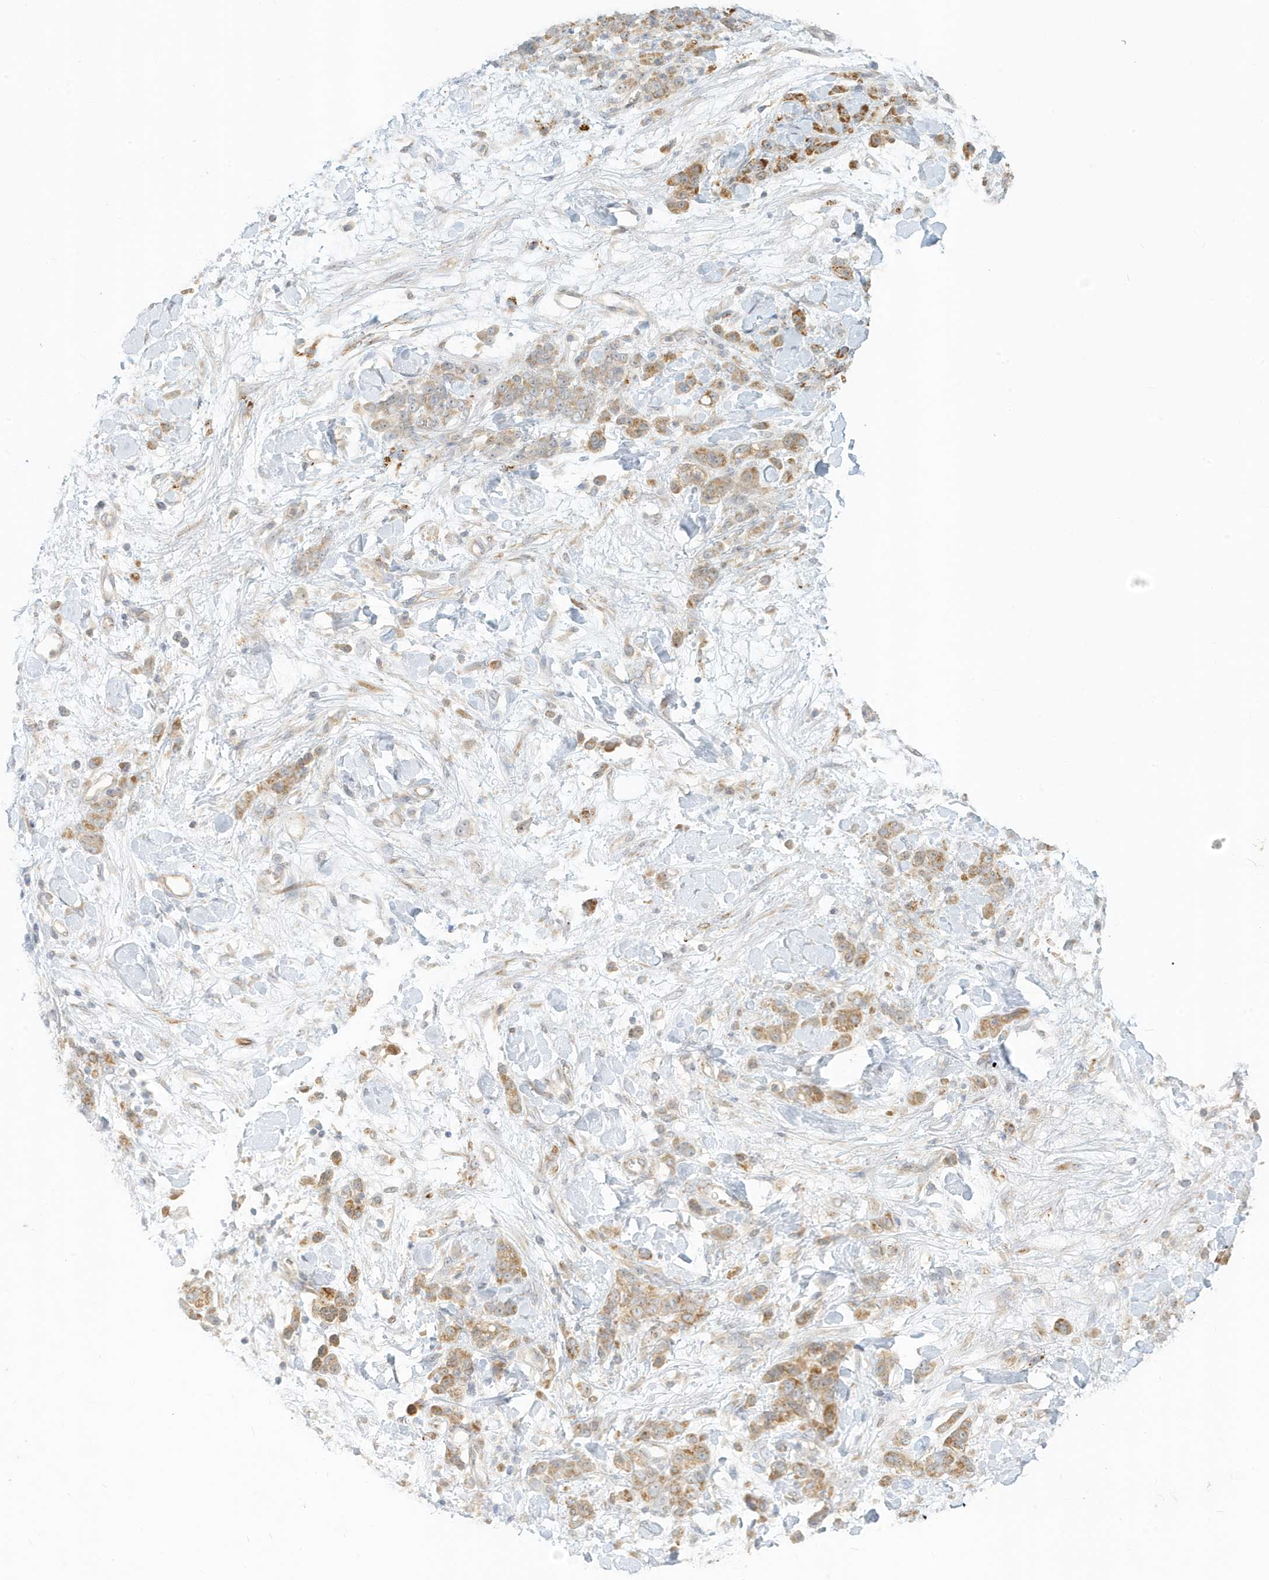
{"staining": {"intensity": "moderate", "quantity": ">75%", "location": "cytoplasmic/membranous"}, "tissue": "stomach cancer", "cell_type": "Tumor cells", "image_type": "cancer", "snomed": [{"axis": "morphology", "description": "Normal tissue, NOS"}, {"axis": "morphology", "description": "Adenocarcinoma, NOS"}, {"axis": "topography", "description": "Stomach"}], "caption": "Immunohistochemical staining of adenocarcinoma (stomach) exhibits moderate cytoplasmic/membranous protein staining in about >75% of tumor cells.", "gene": "MCOLN1", "patient": {"sex": "male", "age": 82}}